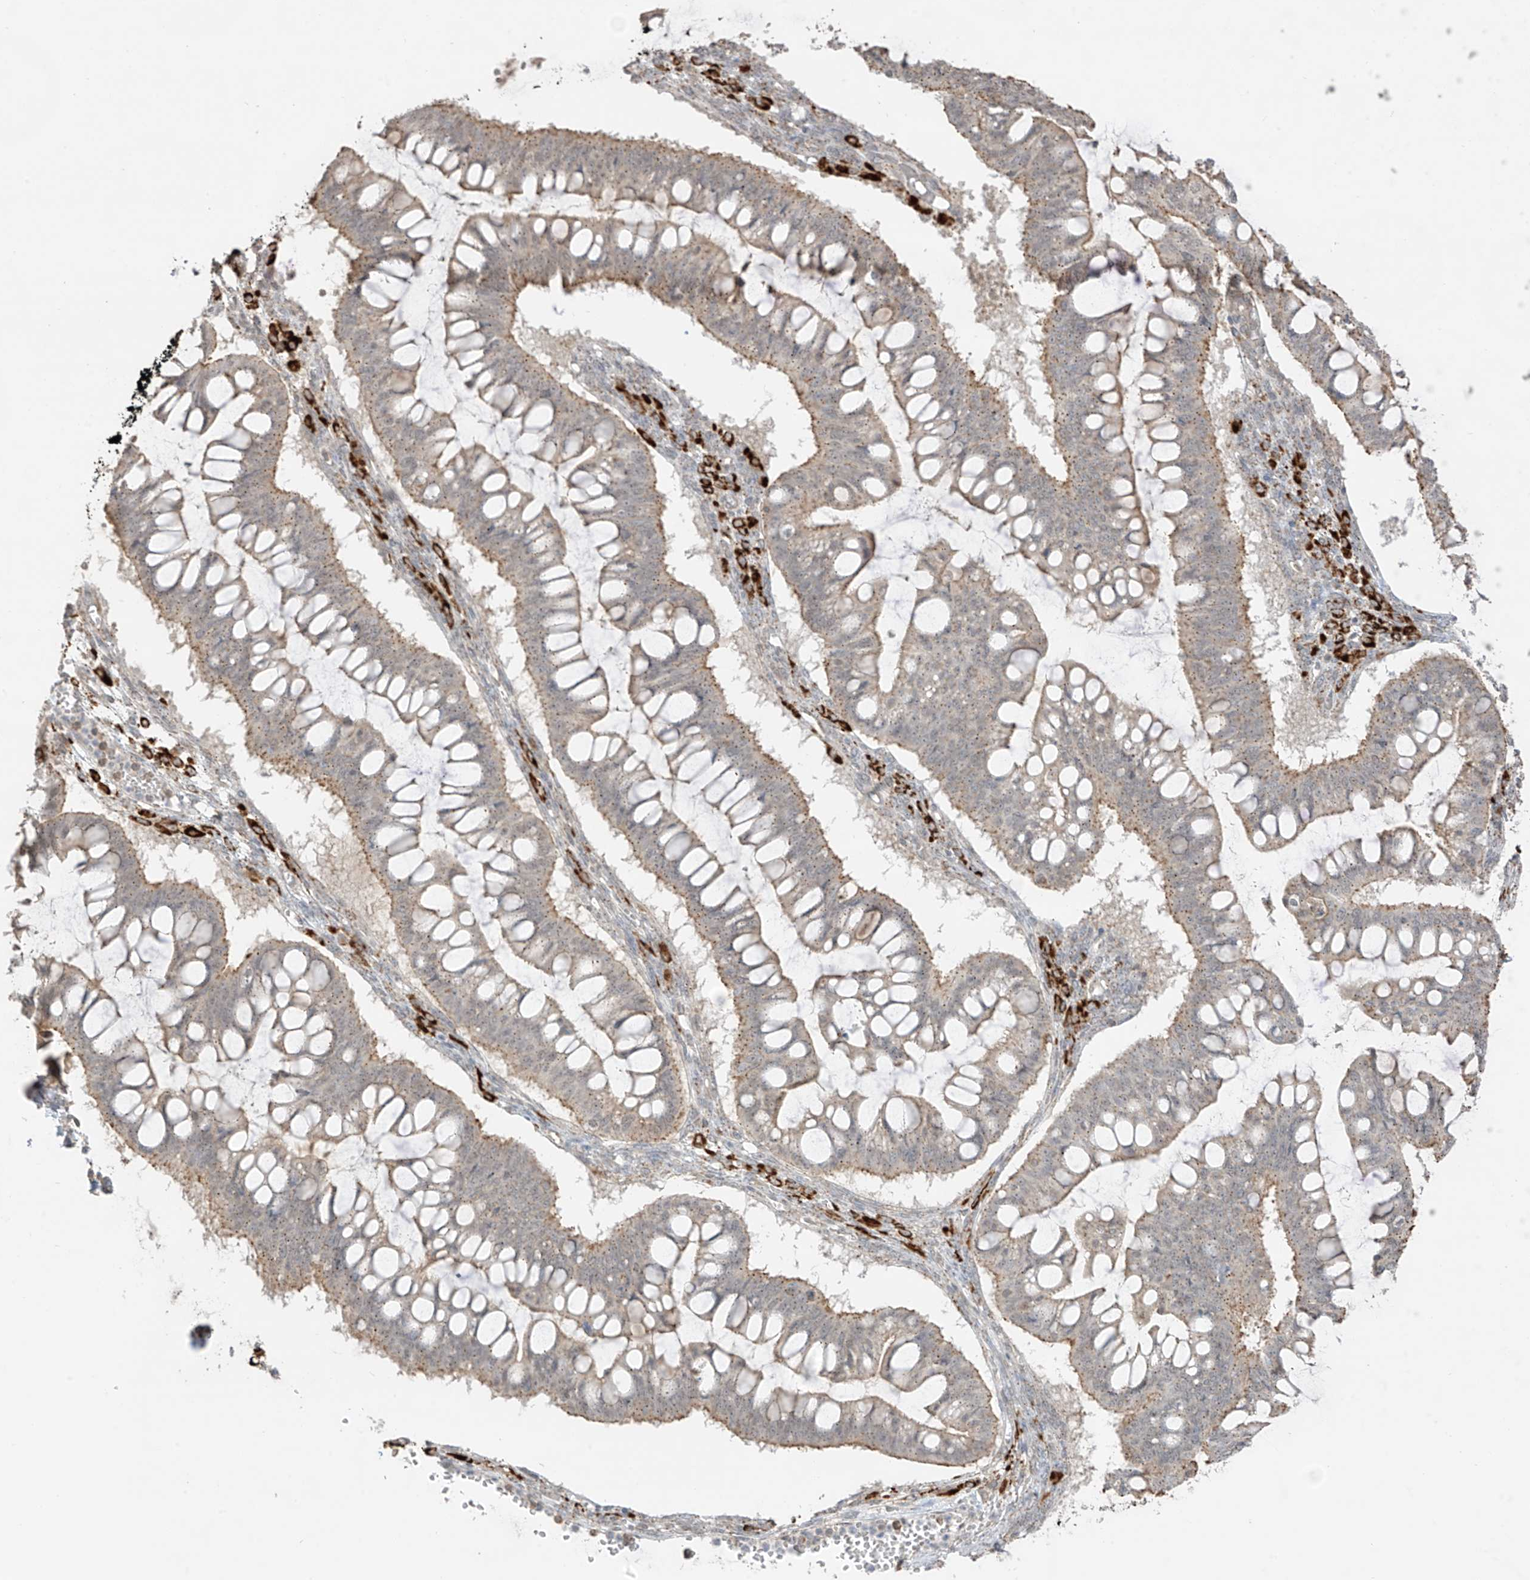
{"staining": {"intensity": "moderate", "quantity": "25%-75%", "location": "cytoplasmic/membranous"}, "tissue": "ovarian cancer", "cell_type": "Tumor cells", "image_type": "cancer", "snomed": [{"axis": "morphology", "description": "Cystadenocarcinoma, mucinous, NOS"}, {"axis": "topography", "description": "Ovary"}], "caption": "Moderate cytoplasmic/membranous positivity is present in about 25%-75% of tumor cells in mucinous cystadenocarcinoma (ovarian).", "gene": "N4BP3", "patient": {"sex": "female", "age": 73}}